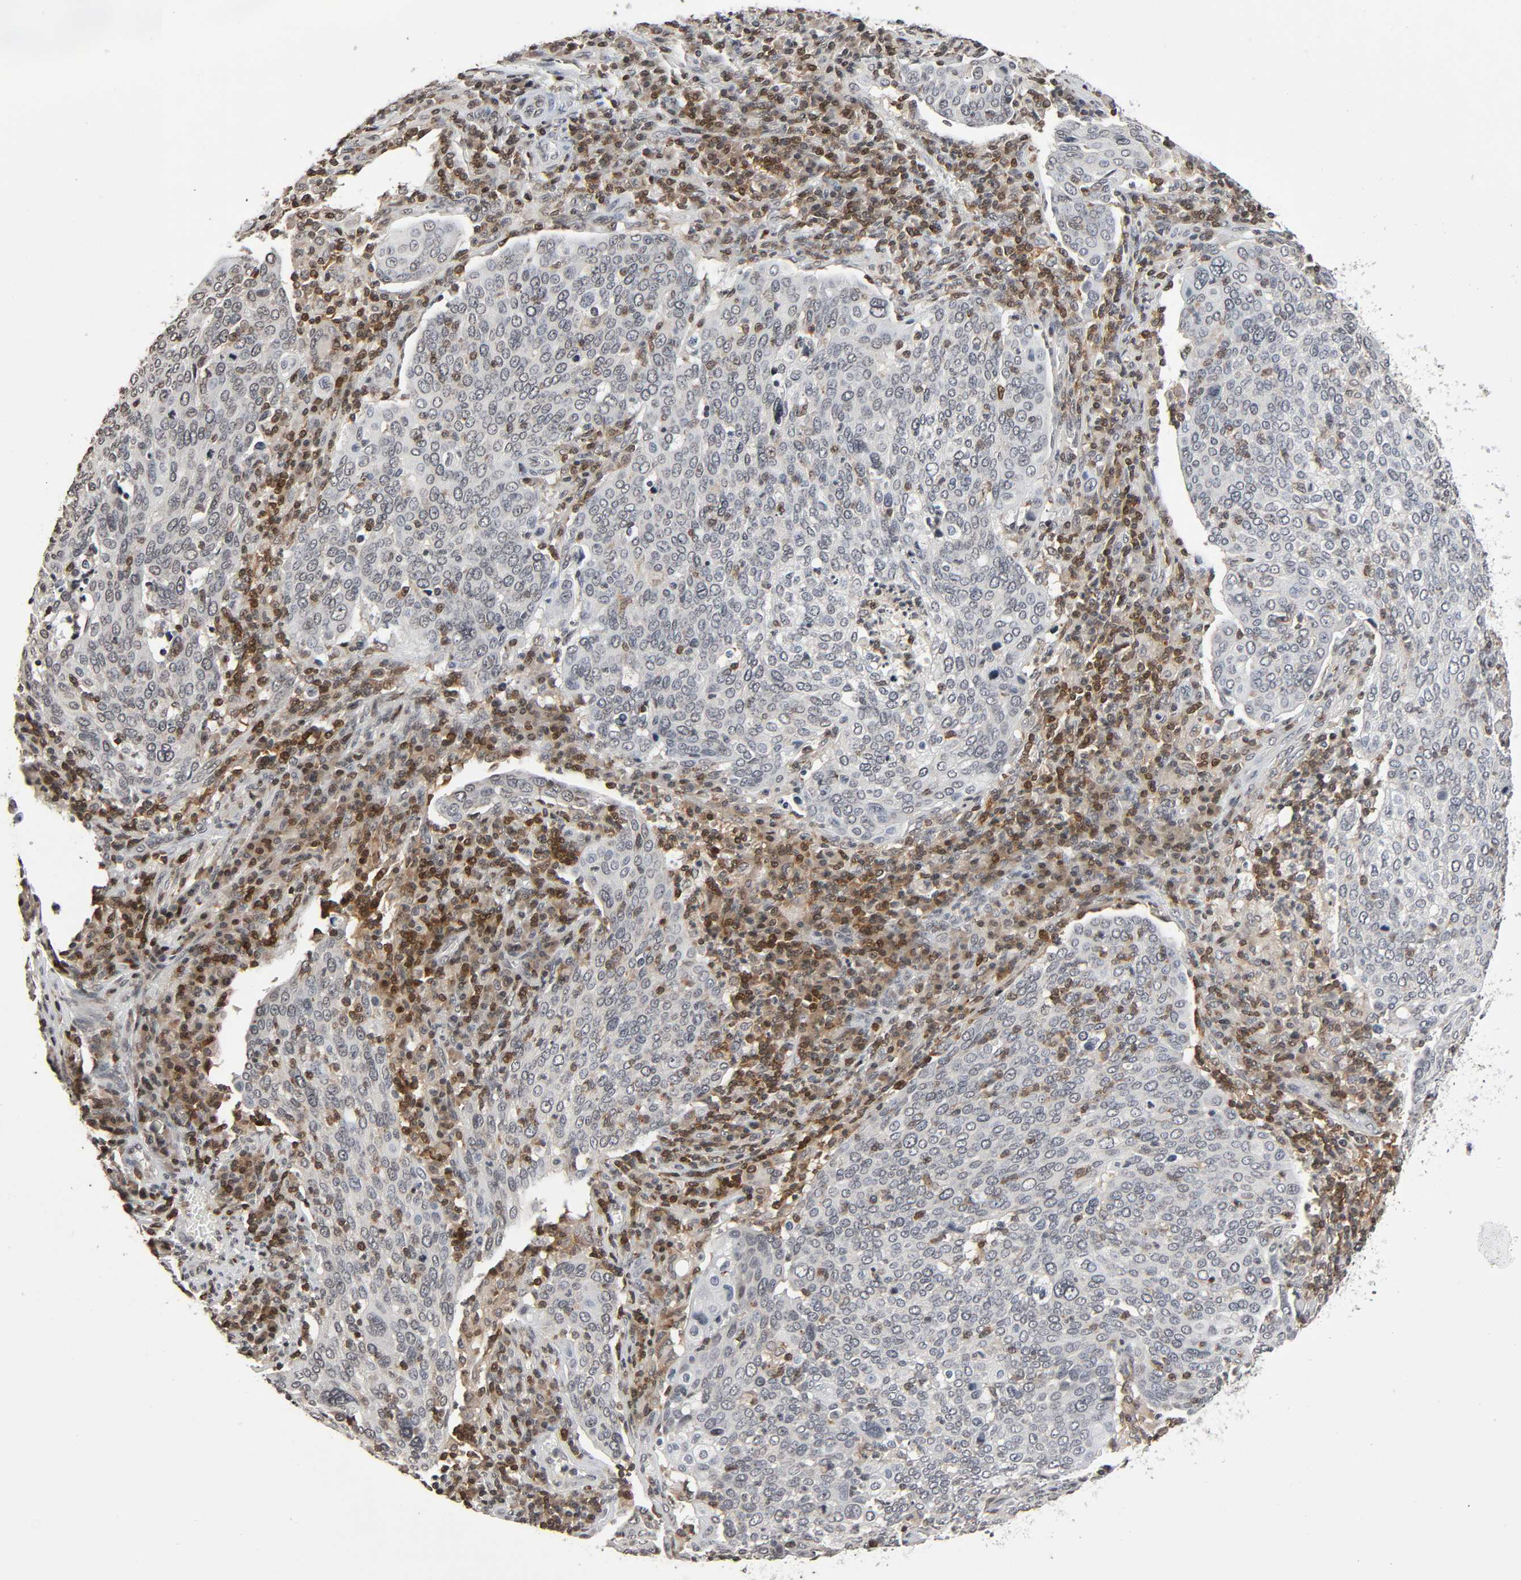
{"staining": {"intensity": "negative", "quantity": "none", "location": "none"}, "tissue": "cervical cancer", "cell_type": "Tumor cells", "image_type": "cancer", "snomed": [{"axis": "morphology", "description": "Squamous cell carcinoma, NOS"}, {"axis": "topography", "description": "Cervix"}], "caption": "Immunohistochemistry of human cervical squamous cell carcinoma exhibits no staining in tumor cells.", "gene": "STK4", "patient": {"sex": "female", "age": 40}}